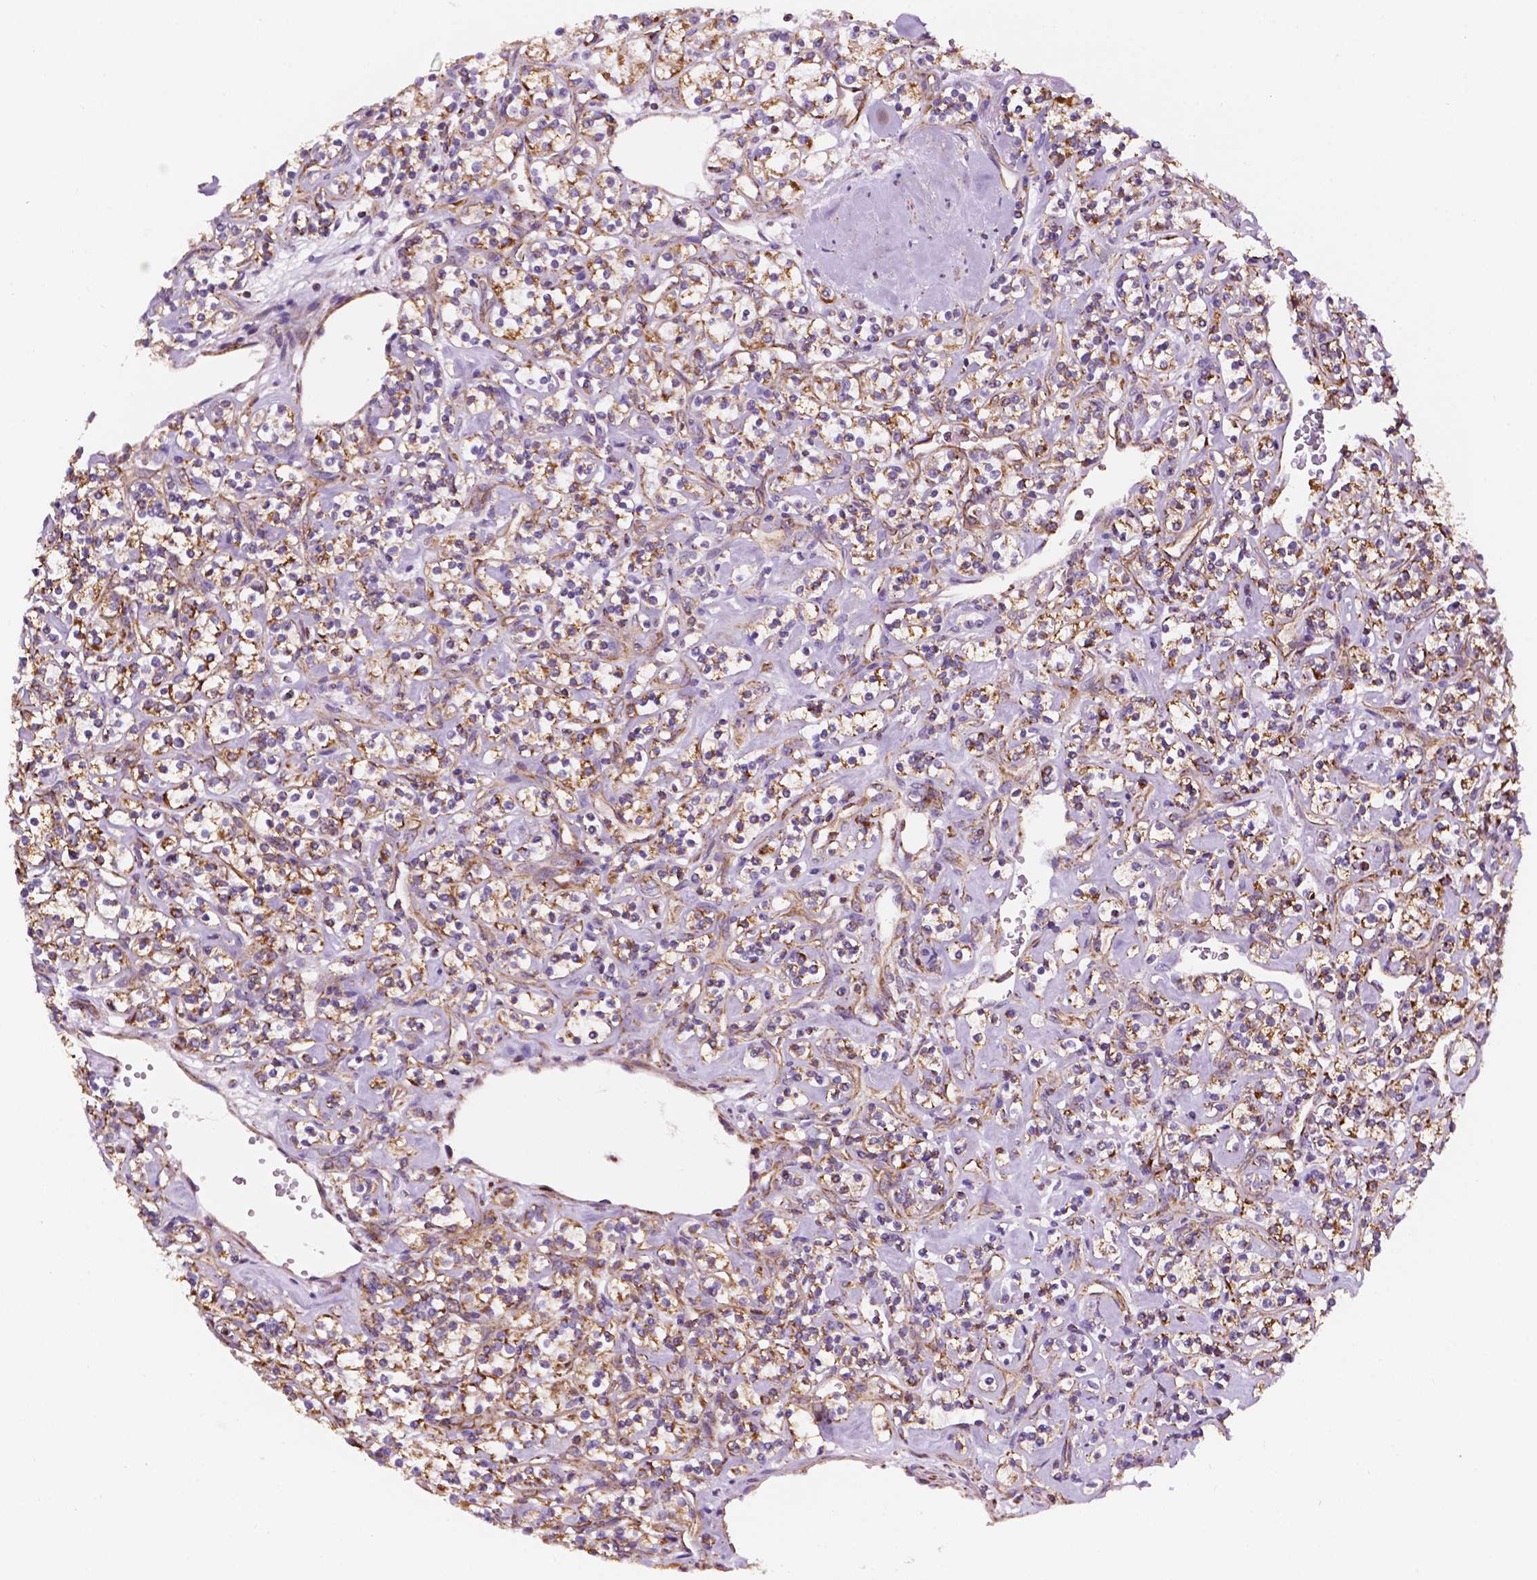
{"staining": {"intensity": "moderate", "quantity": ">75%", "location": "cytoplasmic/membranous"}, "tissue": "renal cancer", "cell_type": "Tumor cells", "image_type": "cancer", "snomed": [{"axis": "morphology", "description": "Adenocarcinoma, NOS"}, {"axis": "topography", "description": "Kidney"}], "caption": "IHC micrograph of renal cancer (adenocarcinoma) stained for a protein (brown), which reveals medium levels of moderate cytoplasmic/membranous expression in approximately >75% of tumor cells.", "gene": "GEMIN4", "patient": {"sex": "male", "age": 77}}